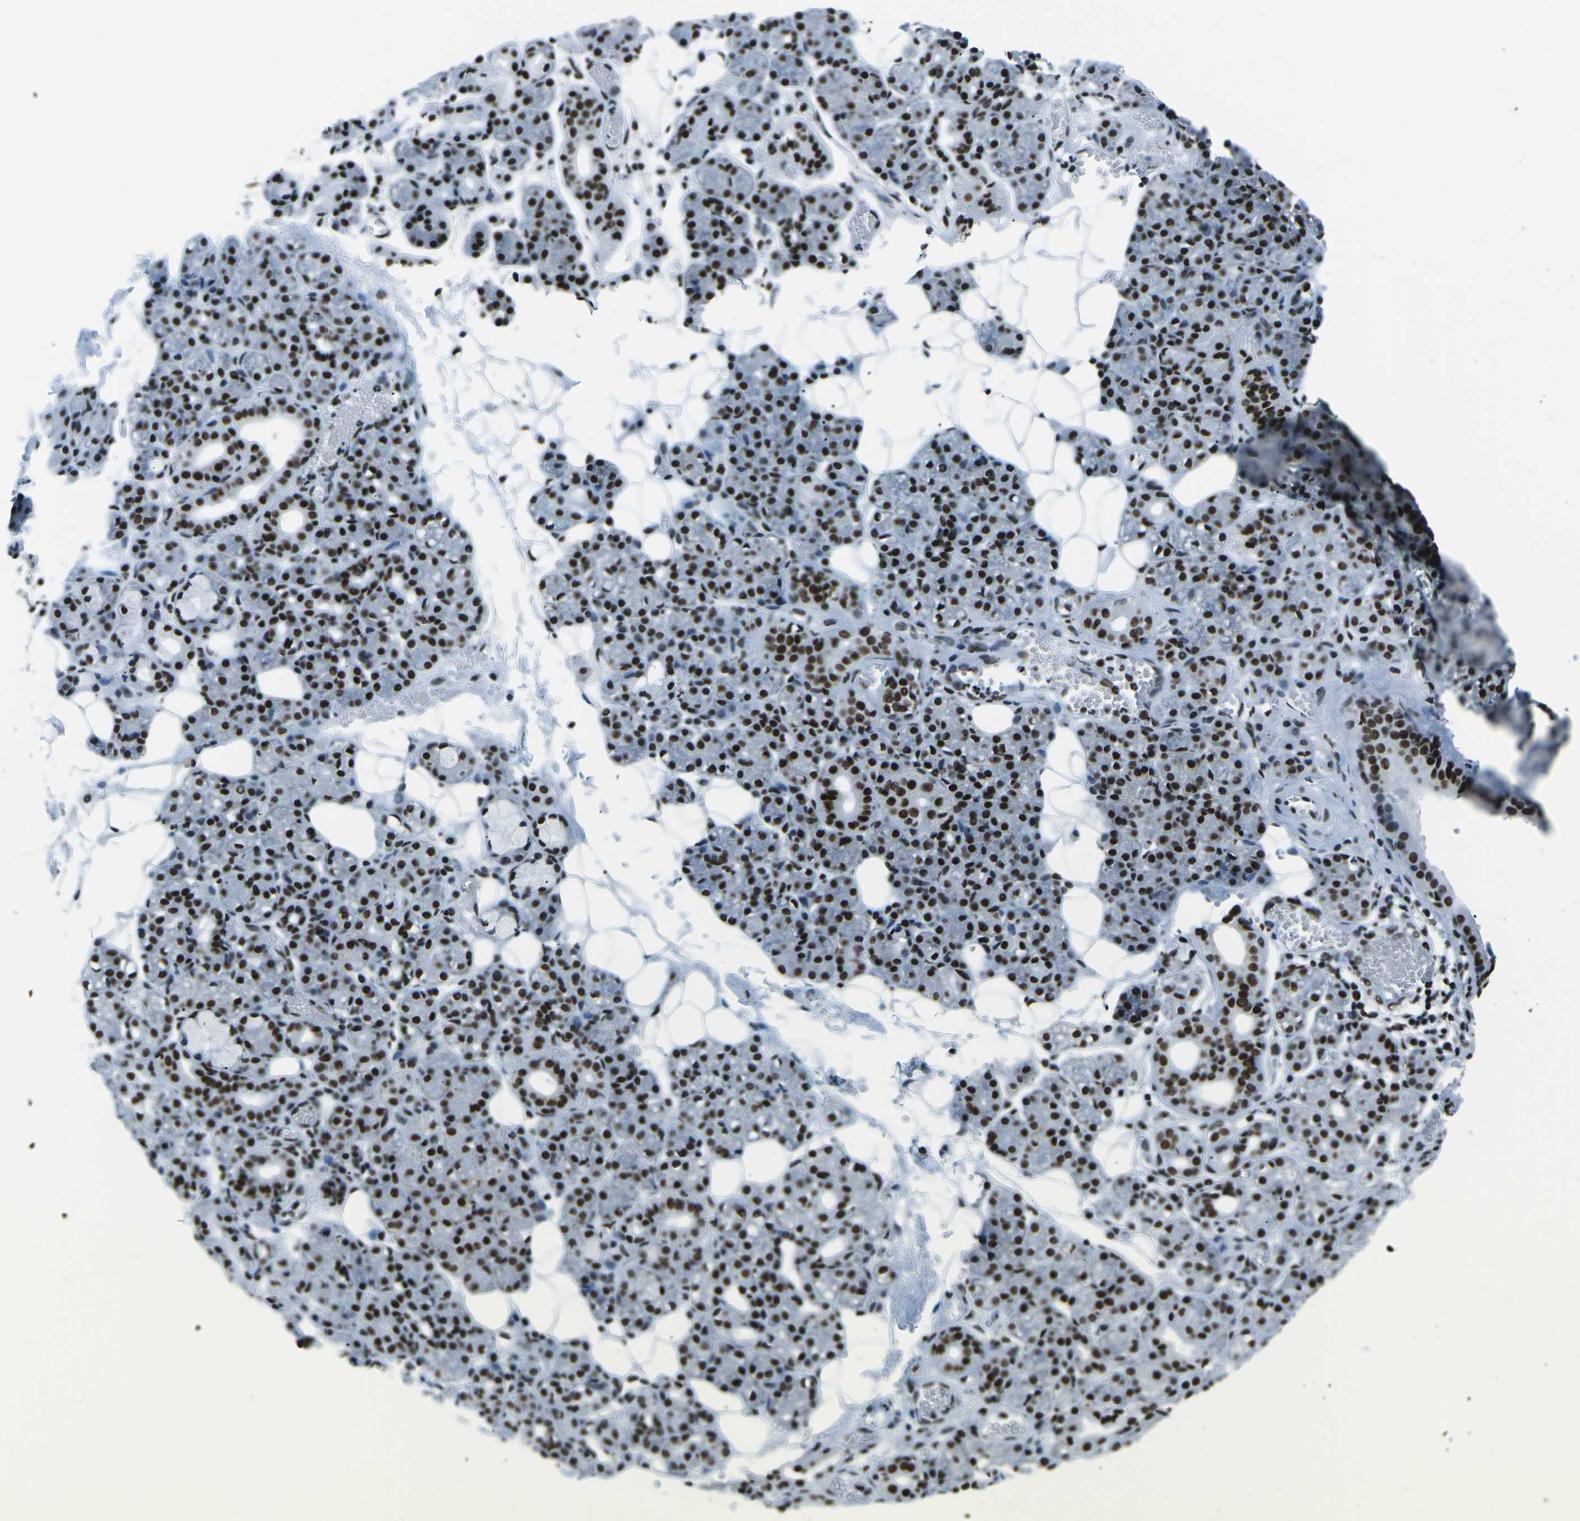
{"staining": {"intensity": "strong", "quantity": ">75%", "location": "nuclear"}, "tissue": "salivary gland", "cell_type": "Glandular cells", "image_type": "normal", "snomed": [{"axis": "morphology", "description": "Normal tissue, NOS"}, {"axis": "topography", "description": "Salivary gland"}], "caption": "Normal salivary gland demonstrates strong nuclear staining in approximately >75% of glandular cells, visualized by immunohistochemistry. (Brightfield microscopy of DAB IHC at high magnification).", "gene": "HNRNPL", "patient": {"sex": "male", "age": 63}}